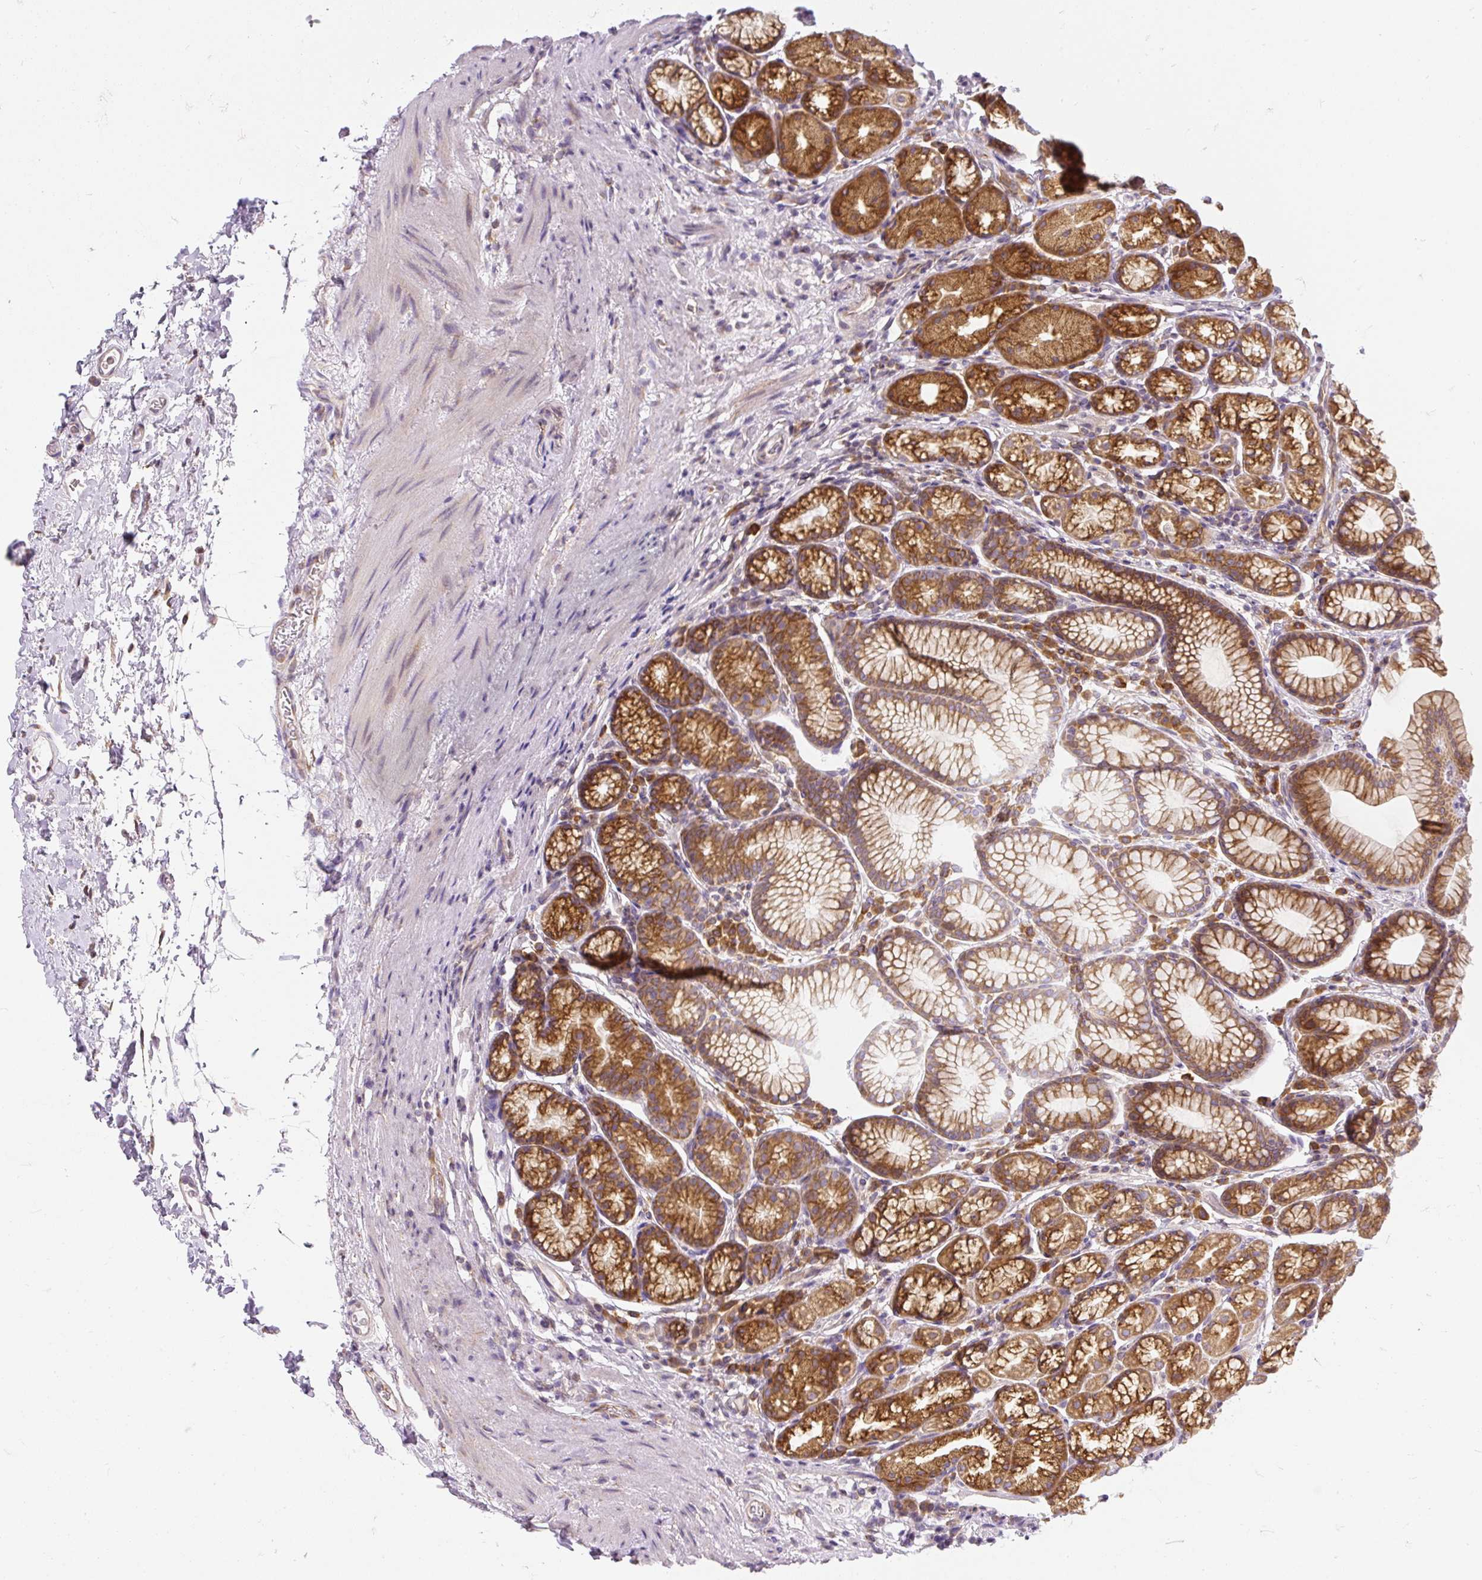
{"staining": {"intensity": "strong", "quantity": ">75%", "location": "cytoplasmic/membranous"}, "tissue": "stomach", "cell_type": "Glandular cells", "image_type": "normal", "snomed": [{"axis": "morphology", "description": "Normal tissue, NOS"}, {"axis": "topography", "description": "Stomach, lower"}], "caption": "The photomicrograph exhibits staining of benign stomach, revealing strong cytoplasmic/membranous protein positivity (brown color) within glandular cells. (Brightfield microscopy of DAB IHC at high magnification).", "gene": "CYP20A1", "patient": {"sex": "male", "age": 67}}